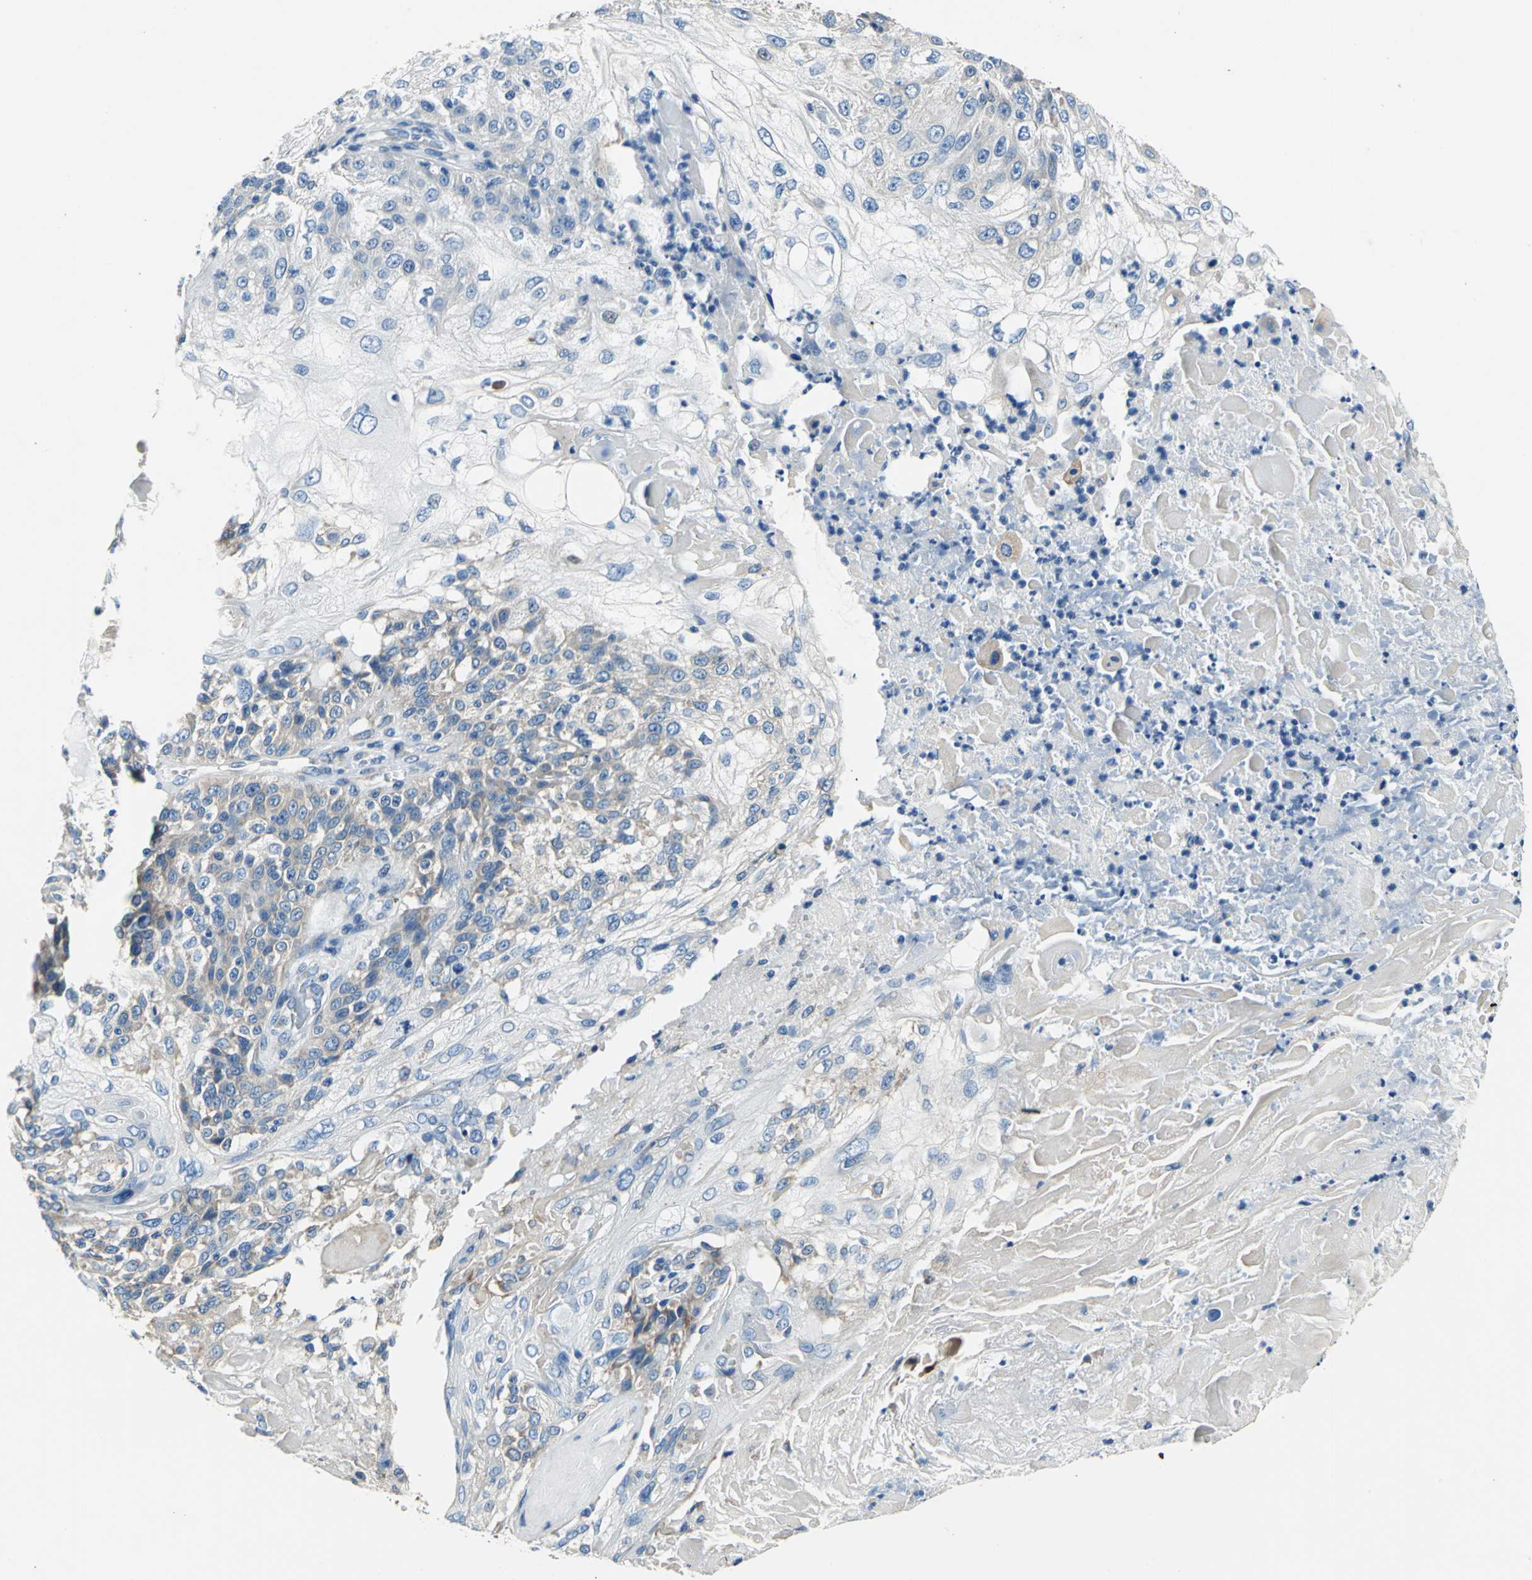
{"staining": {"intensity": "strong", "quantity": ">75%", "location": "cytoplasmic/membranous"}, "tissue": "skin cancer", "cell_type": "Tumor cells", "image_type": "cancer", "snomed": [{"axis": "morphology", "description": "Normal tissue, NOS"}, {"axis": "morphology", "description": "Squamous cell carcinoma, NOS"}, {"axis": "topography", "description": "Skin"}], "caption": "Squamous cell carcinoma (skin) stained with immunohistochemistry displays strong cytoplasmic/membranous positivity in about >75% of tumor cells.", "gene": "TRIM25", "patient": {"sex": "female", "age": 83}}